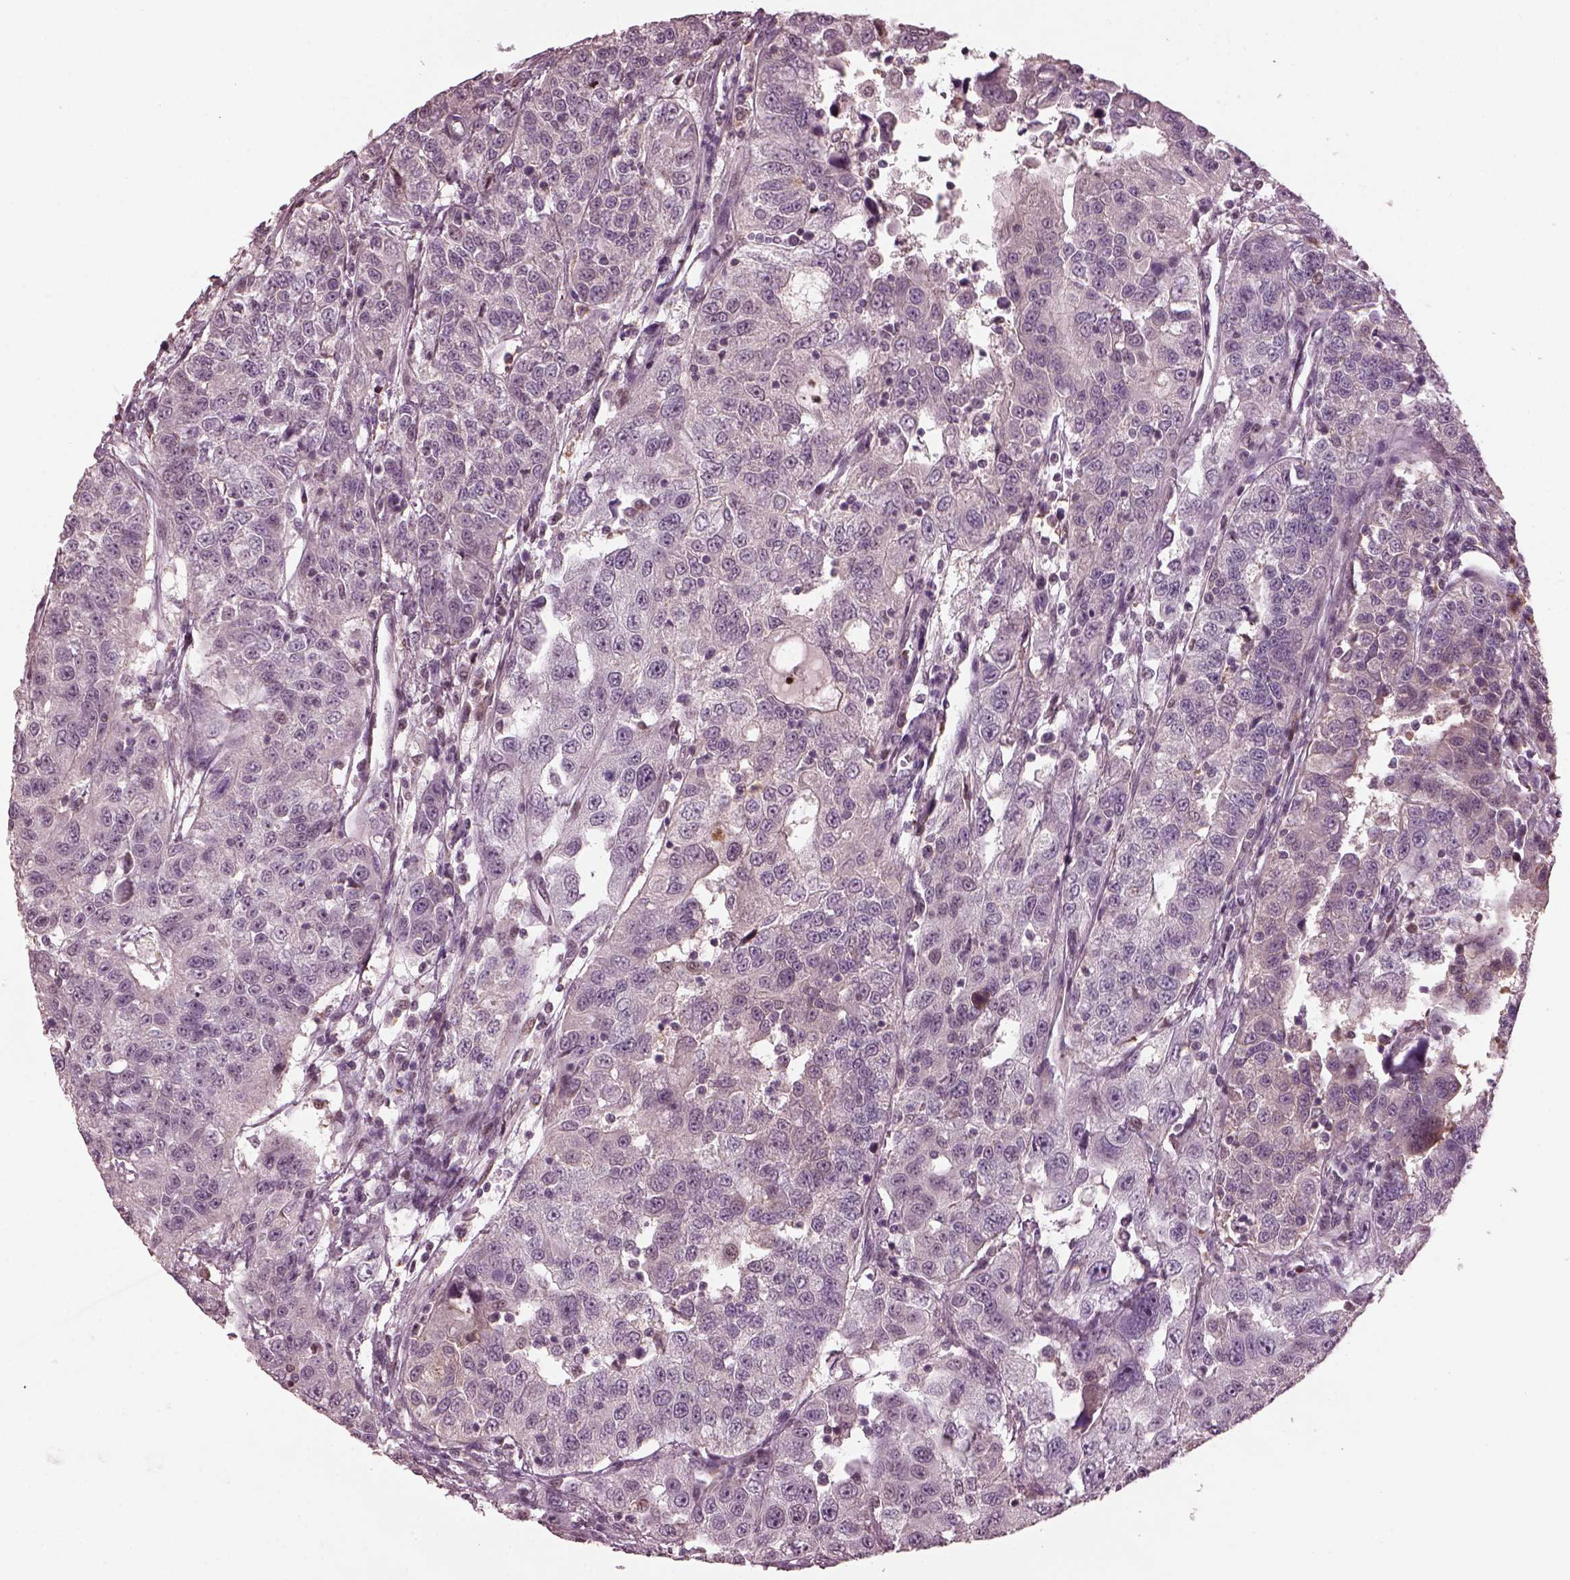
{"staining": {"intensity": "negative", "quantity": "none", "location": "none"}, "tissue": "urothelial cancer", "cell_type": "Tumor cells", "image_type": "cancer", "snomed": [{"axis": "morphology", "description": "Urothelial carcinoma, NOS"}, {"axis": "morphology", "description": "Urothelial carcinoma, High grade"}, {"axis": "topography", "description": "Urinary bladder"}], "caption": "IHC micrograph of human transitional cell carcinoma stained for a protein (brown), which demonstrates no staining in tumor cells.", "gene": "BFSP1", "patient": {"sex": "female", "age": 73}}